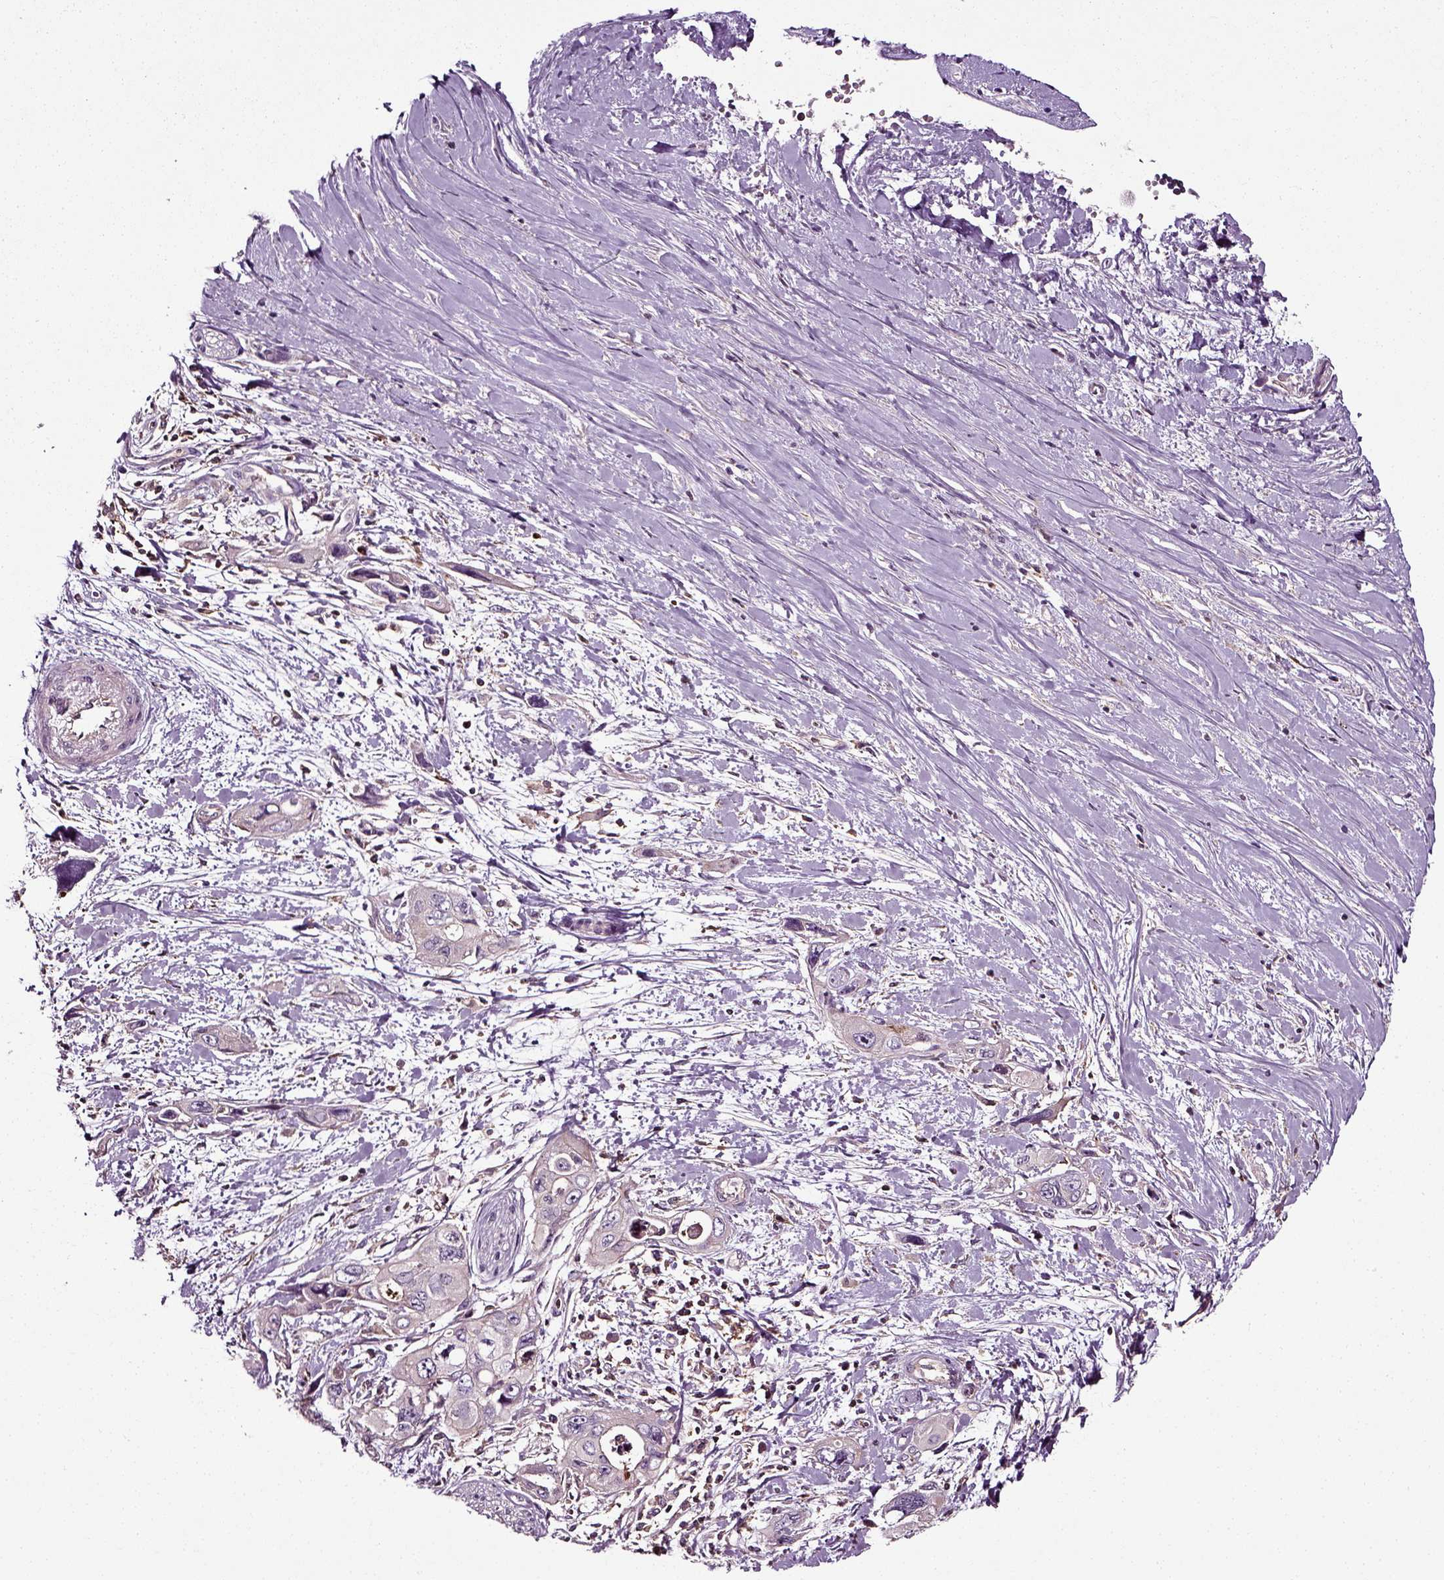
{"staining": {"intensity": "negative", "quantity": "none", "location": "none"}, "tissue": "pancreatic cancer", "cell_type": "Tumor cells", "image_type": "cancer", "snomed": [{"axis": "morphology", "description": "Adenocarcinoma, NOS"}, {"axis": "topography", "description": "Pancreas"}], "caption": "Adenocarcinoma (pancreatic) stained for a protein using immunohistochemistry demonstrates no positivity tumor cells.", "gene": "RHOF", "patient": {"sex": "male", "age": 47}}